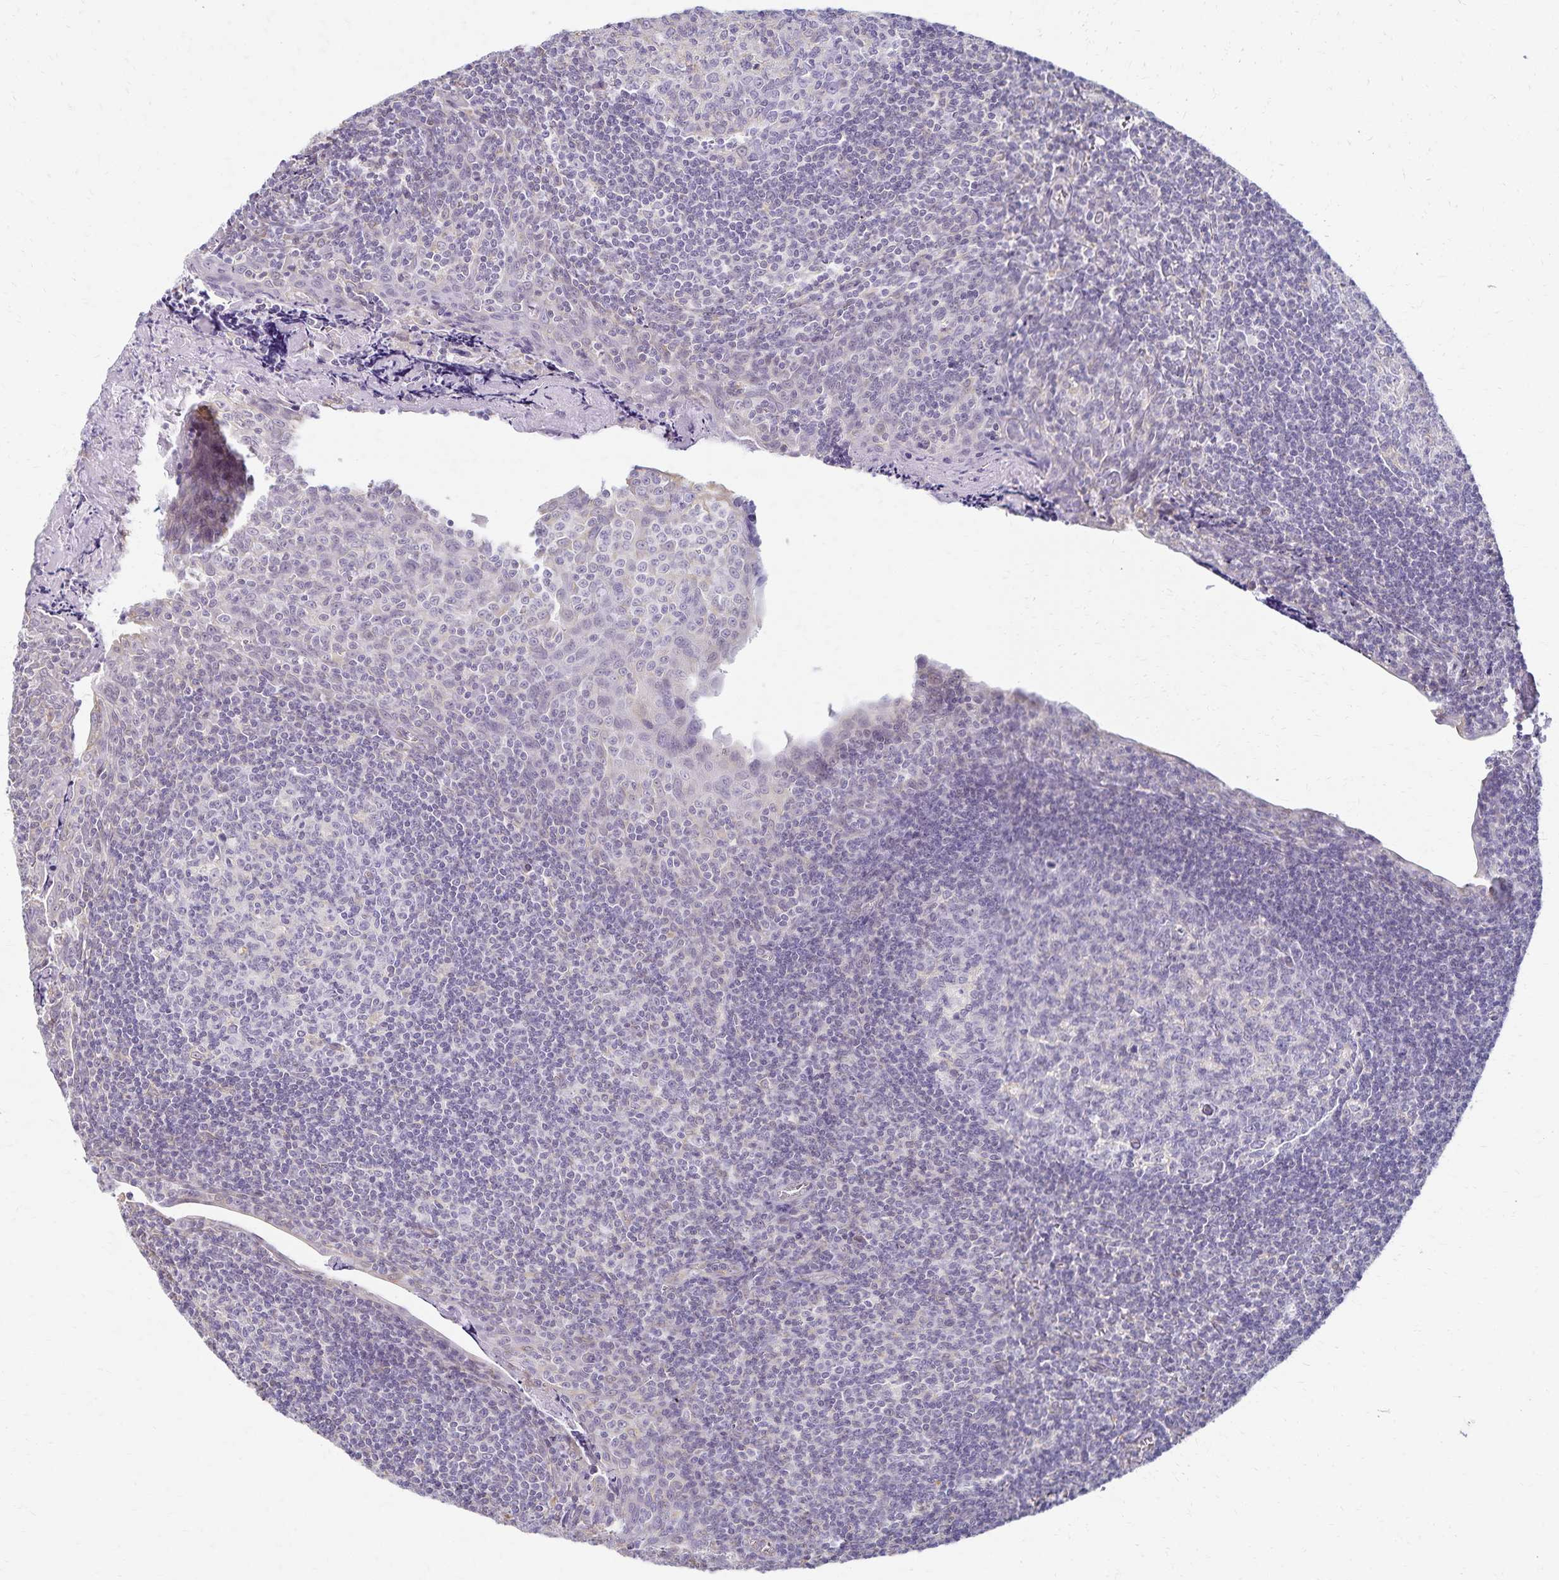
{"staining": {"intensity": "negative", "quantity": "none", "location": "none"}, "tissue": "tonsil", "cell_type": "Germinal center cells", "image_type": "normal", "snomed": [{"axis": "morphology", "description": "Normal tissue, NOS"}, {"axis": "morphology", "description": "Inflammation, NOS"}, {"axis": "topography", "description": "Tonsil"}], "caption": "IHC of benign human tonsil displays no staining in germinal center cells.", "gene": "KISS1", "patient": {"sex": "female", "age": 31}}